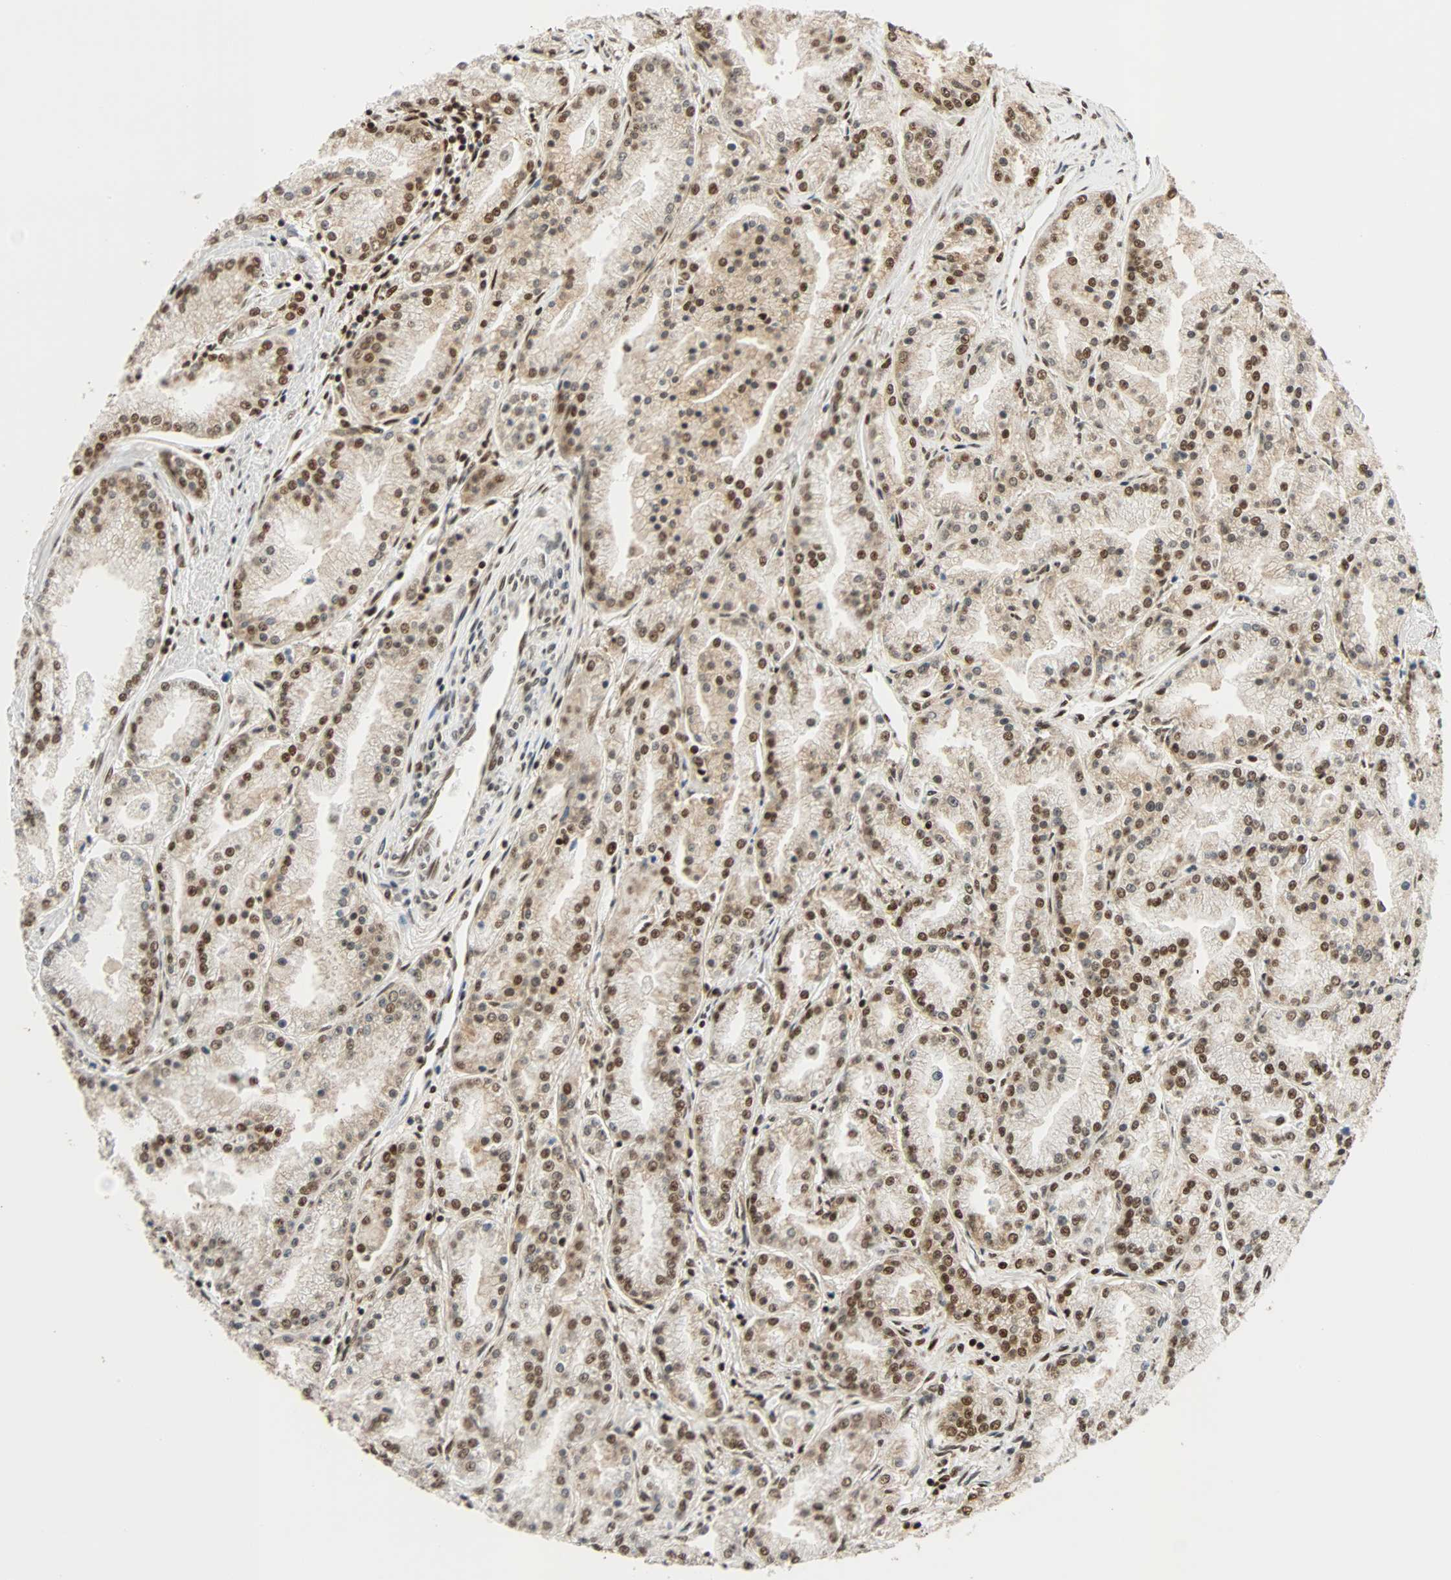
{"staining": {"intensity": "moderate", "quantity": ">75%", "location": "nuclear"}, "tissue": "prostate cancer", "cell_type": "Tumor cells", "image_type": "cancer", "snomed": [{"axis": "morphology", "description": "Adenocarcinoma, High grade"}, {"axis": "topography", "description": "Prostate"}], "caption": "Prostate cancer (high-grade adenocarcinoma) was stained to show a protein in brown. There is medium levels of moderate nuclear positivity in approximately >75% of tumor cells. (Brightfield microscopy of DAB IHC at high magnification).", "gene": "CDK12", "patient": {"sex": "male", "age": 61}}